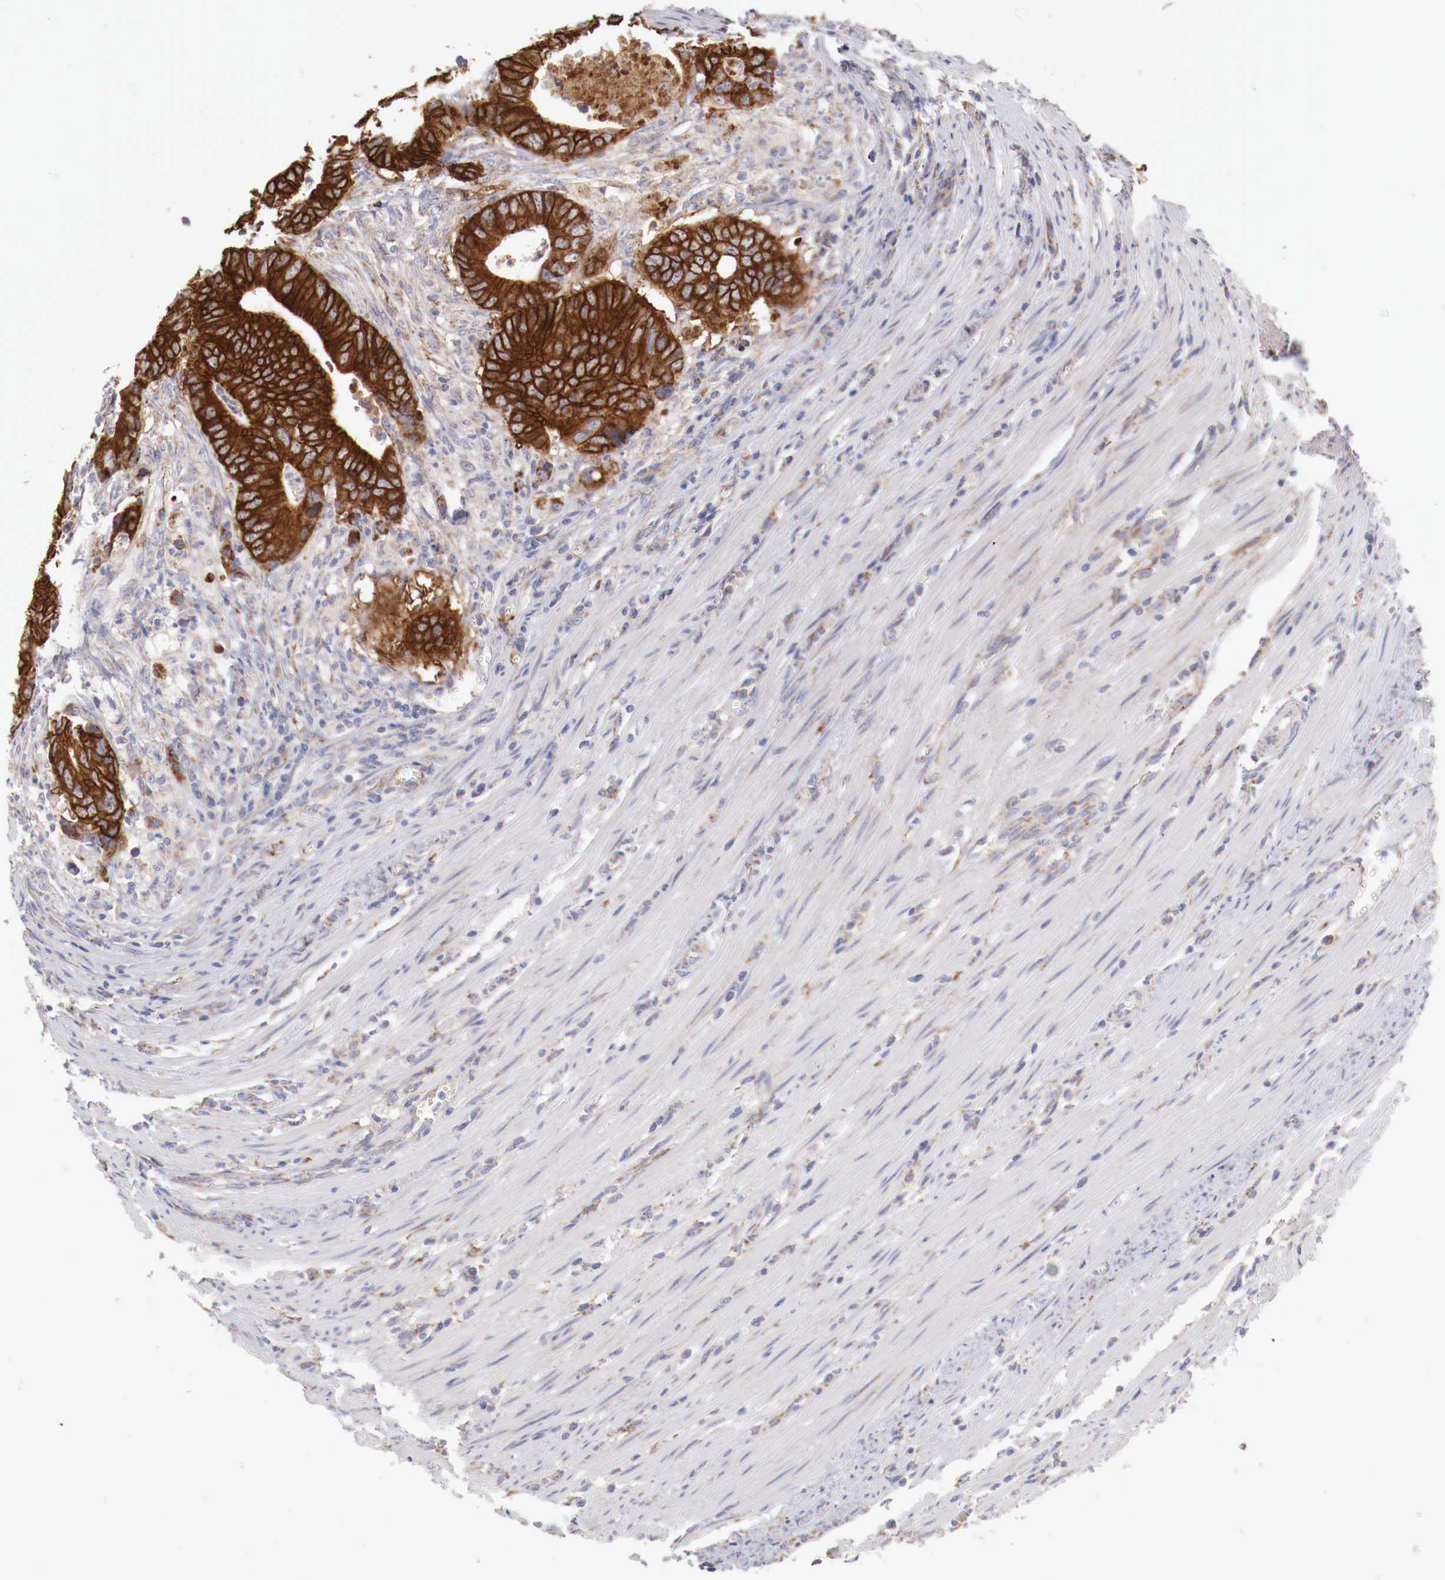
{"staining": {"intensity": "strong", "quantity": ">75%", "location": "cytoplasmic/membranous"}, "tissue": "colorectal cancer", "cell_type": "Tumor cells", "image_type": "cancer", "snomed": [{"axis": "morphology", "description": "Adenocarcinoma, NOS"}, {"axis": "topography", "description": "Colon"}], "caption": "A high amount of strong cytoplasmic/membranous positivity is seen in approximately >75% of tumor cells in colorectal cancer (adenocarcinoma) tissue.", "gene": "XPNPEP3", "patient": {"sex": "female", "age": 78}}